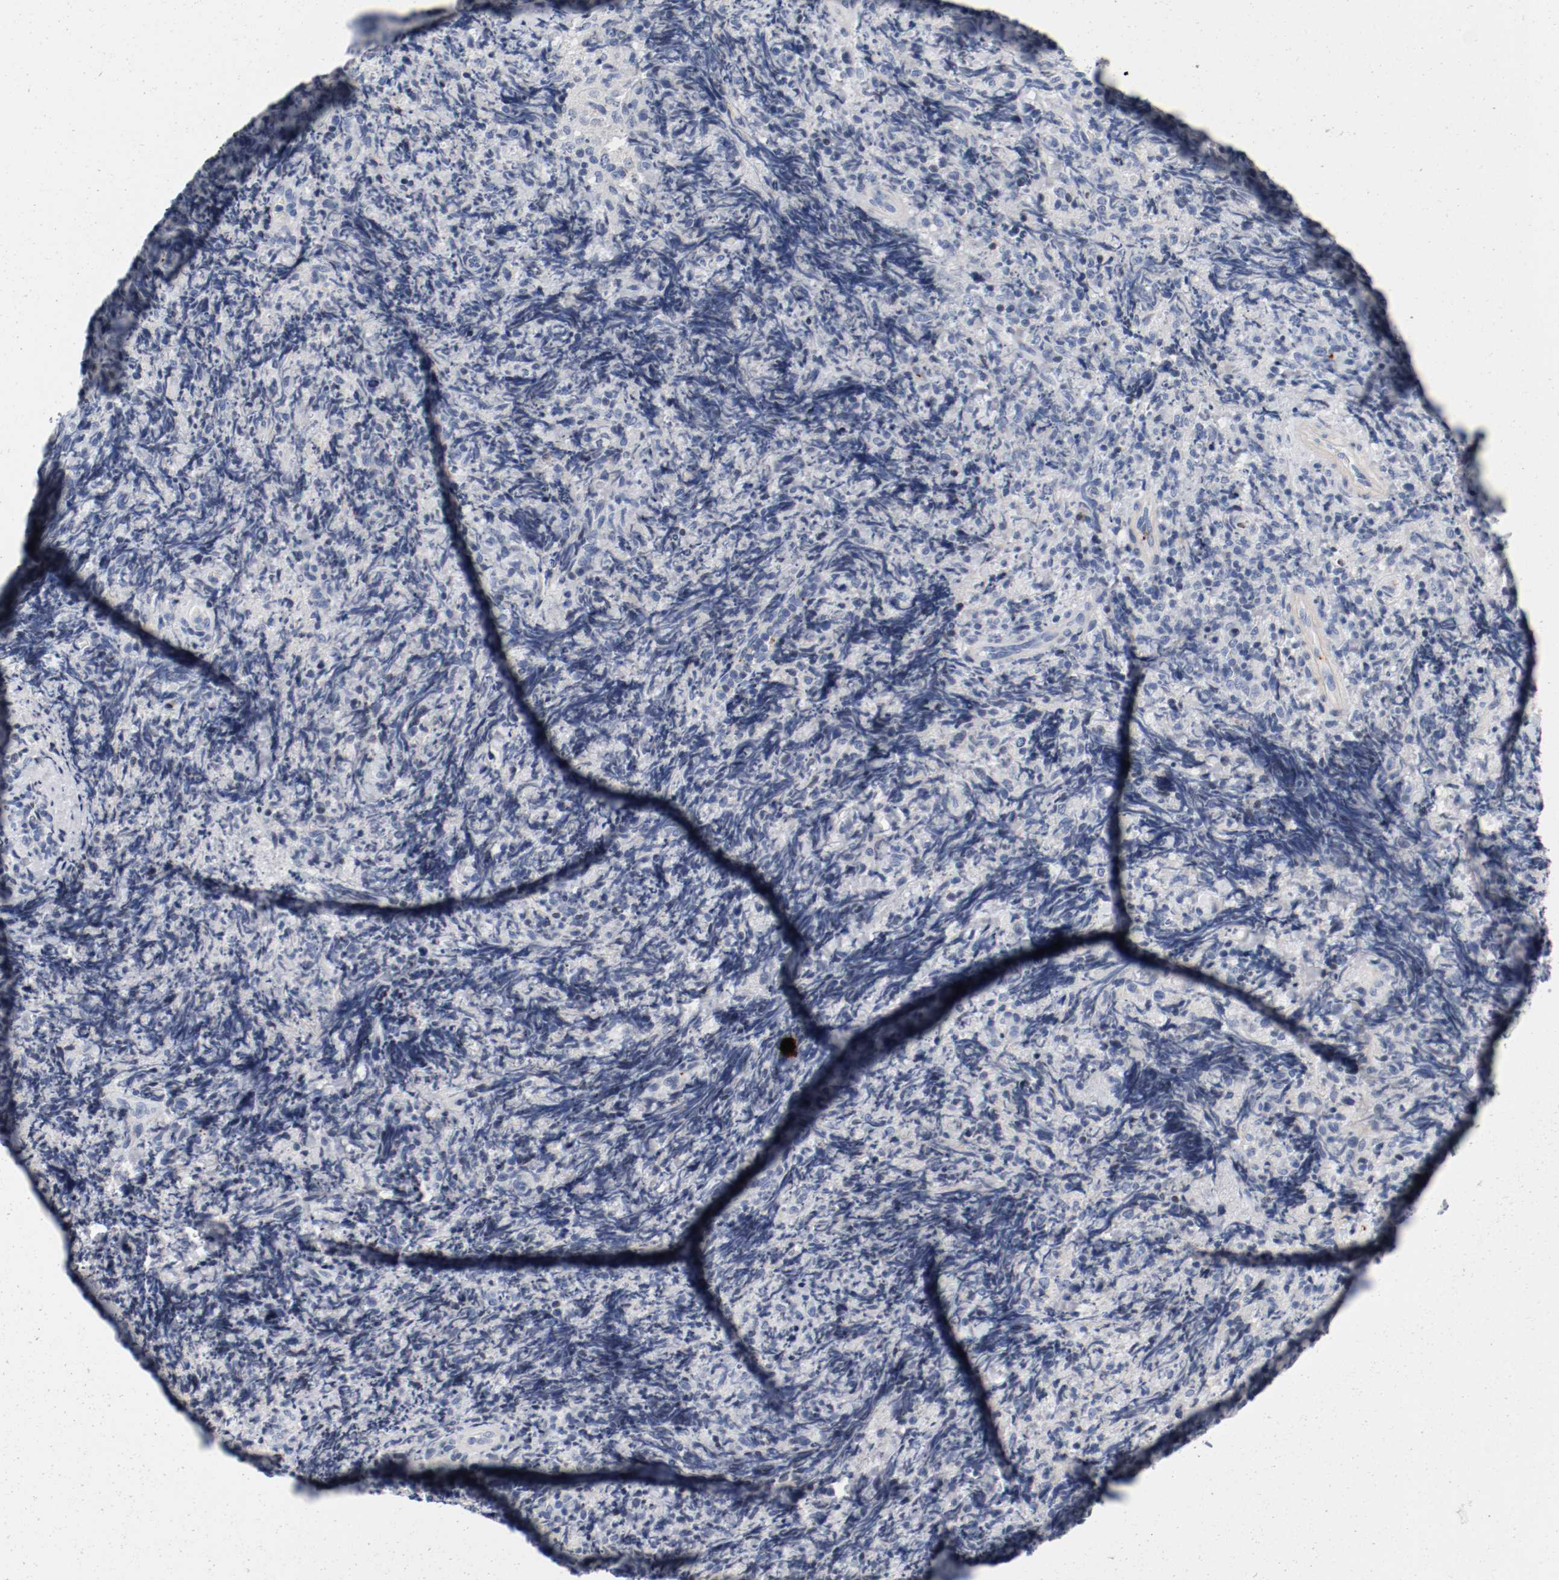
{"staining": {"intensity": "negative", "quantity": "none", "location": "none"}, "tissue": "lymphoma", "cell_type": "Tumor cells", "image_type": "cancer", "snomed": [{"axis": "morphology", "description": "Malignant lymphoma, non-Hodgkin's type, High grade"}, {"axis": "topography", "description": "Tonsil"}], "caption": "Tumor cells show no significant staining in high-grade malignant lymphoma, non-Hodgkin's type. (Immunohistochemistry (ihc), brightfield microscopy, high magnification).", "gene": "PIM1", "patient": {"sex": "female", "age": 36}}